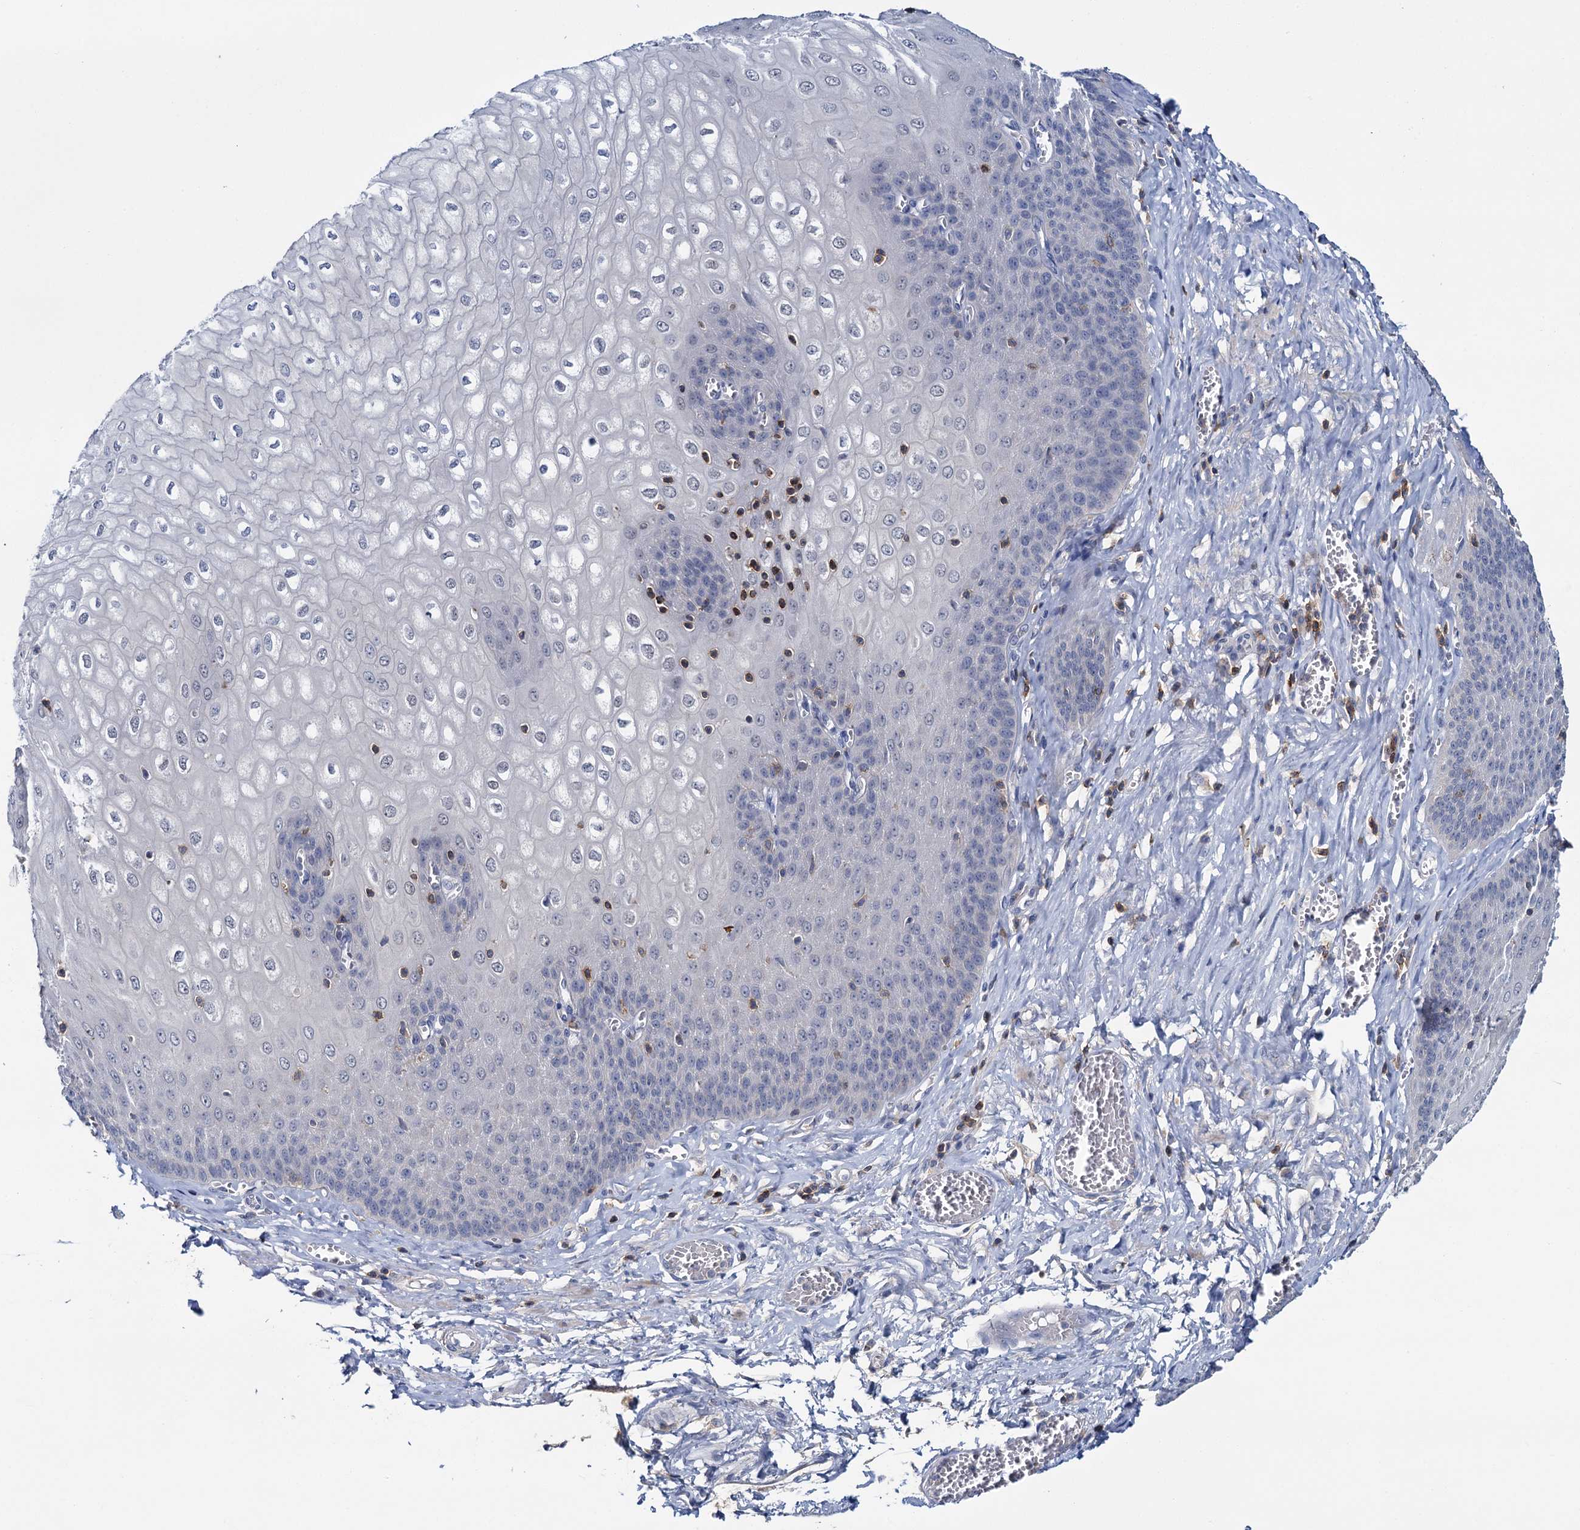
{"staining": {"intensity": "negative", "quantity": "none", "location": "none"}, "tissue": "esophagus", "cell_type": "Squamous epithelial cells", "image_type": "normal", "snomed": [{"axis": "morphology", "description": "Normal tissue, NOS"}, {"axis": "topography", "description": "Esophagus"}], "caption": "Immunohistochemical staining of normal esophagus demonstrates no significant staining in squamous epithelial cells.", "gene": "FGFR2", "patient": {"sex": "male", "age": 60}}